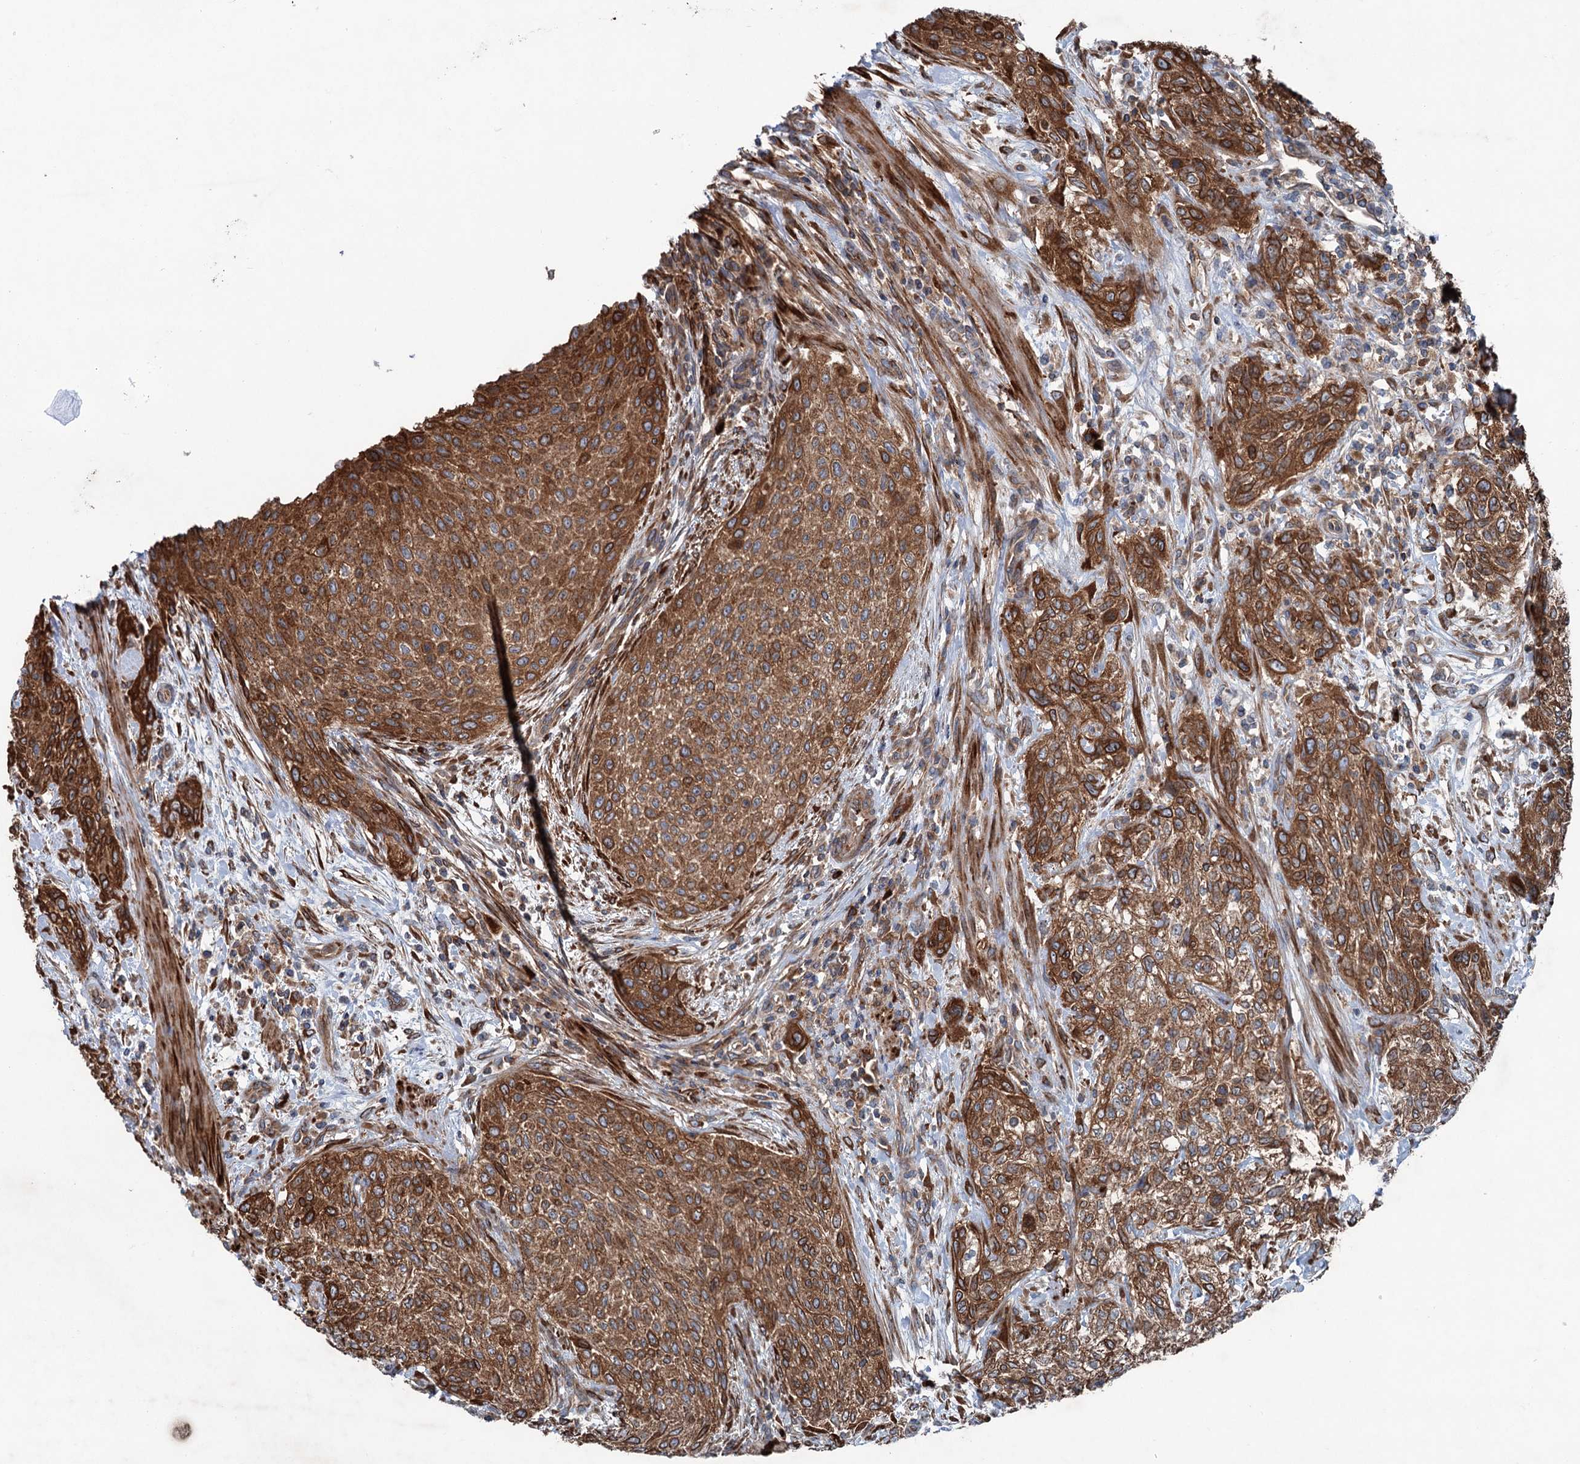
{"staining": {"intensity": "strong", "quantity": ">75%", "location": "cytoplasmic/membranous"}, "tissue": "urothelial cancer", "cell_type": "Tumor cells", "image_type": "cancer", "snomed": [{"axis": "morphology", "description": "Normal tissue, NOS"}, {"axis": "morphology", "description": "Urothelial carcinoma, NOS"}, {"axis": "topography", "description": "Urinary bladder"}, {"axis": "topography", "description": "Peripheral nerve tissue"}], "caption": "Transitional cell carcinoma stained with a brown dye exhibits strong cytoplasmic/membranous positive expression in about >75% of tumor cells.", "gene": "CALCOCO1", "patient": {"sex": "male", "age": 35}}